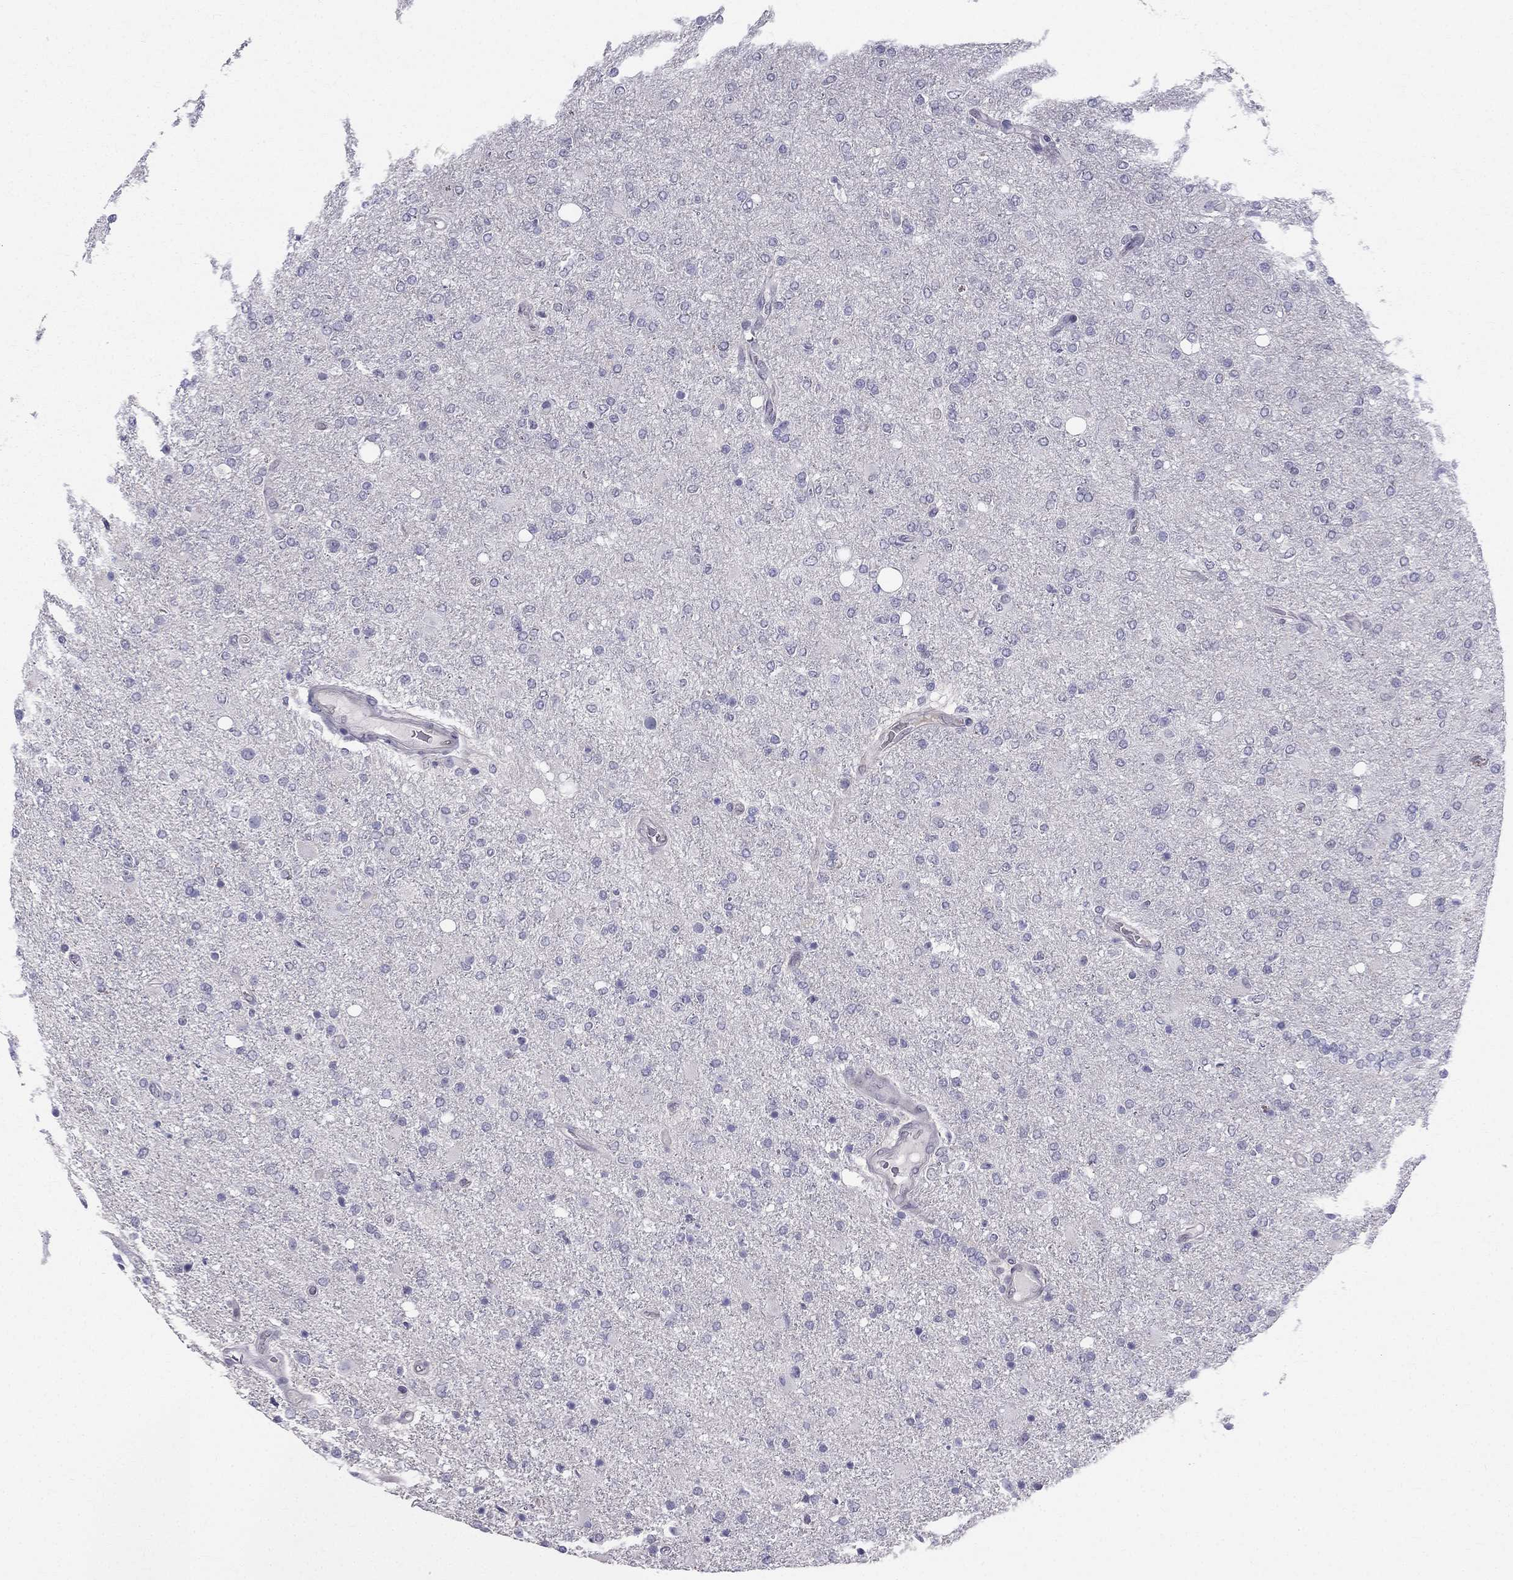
{"staining": {"intensity": "negative", "quantity": "none", "location": "none"}, "tissue": "glioma", "cell_type": "Tumor cells", "image_type": "cancer", "snomed": [{"axis": "morphology", "description": "Glioma, malignant, High grade"}, {"axis": "topography", "description": "Cerebral cortex"}], "caption": "Micrograph shows no protein staining in tumor cells of malignant high-grade glioma tissue. (DAB immunohistochemistry, high magnification).", "gene": "BAG5", "patient": {"sex": "male", "age": 70}}